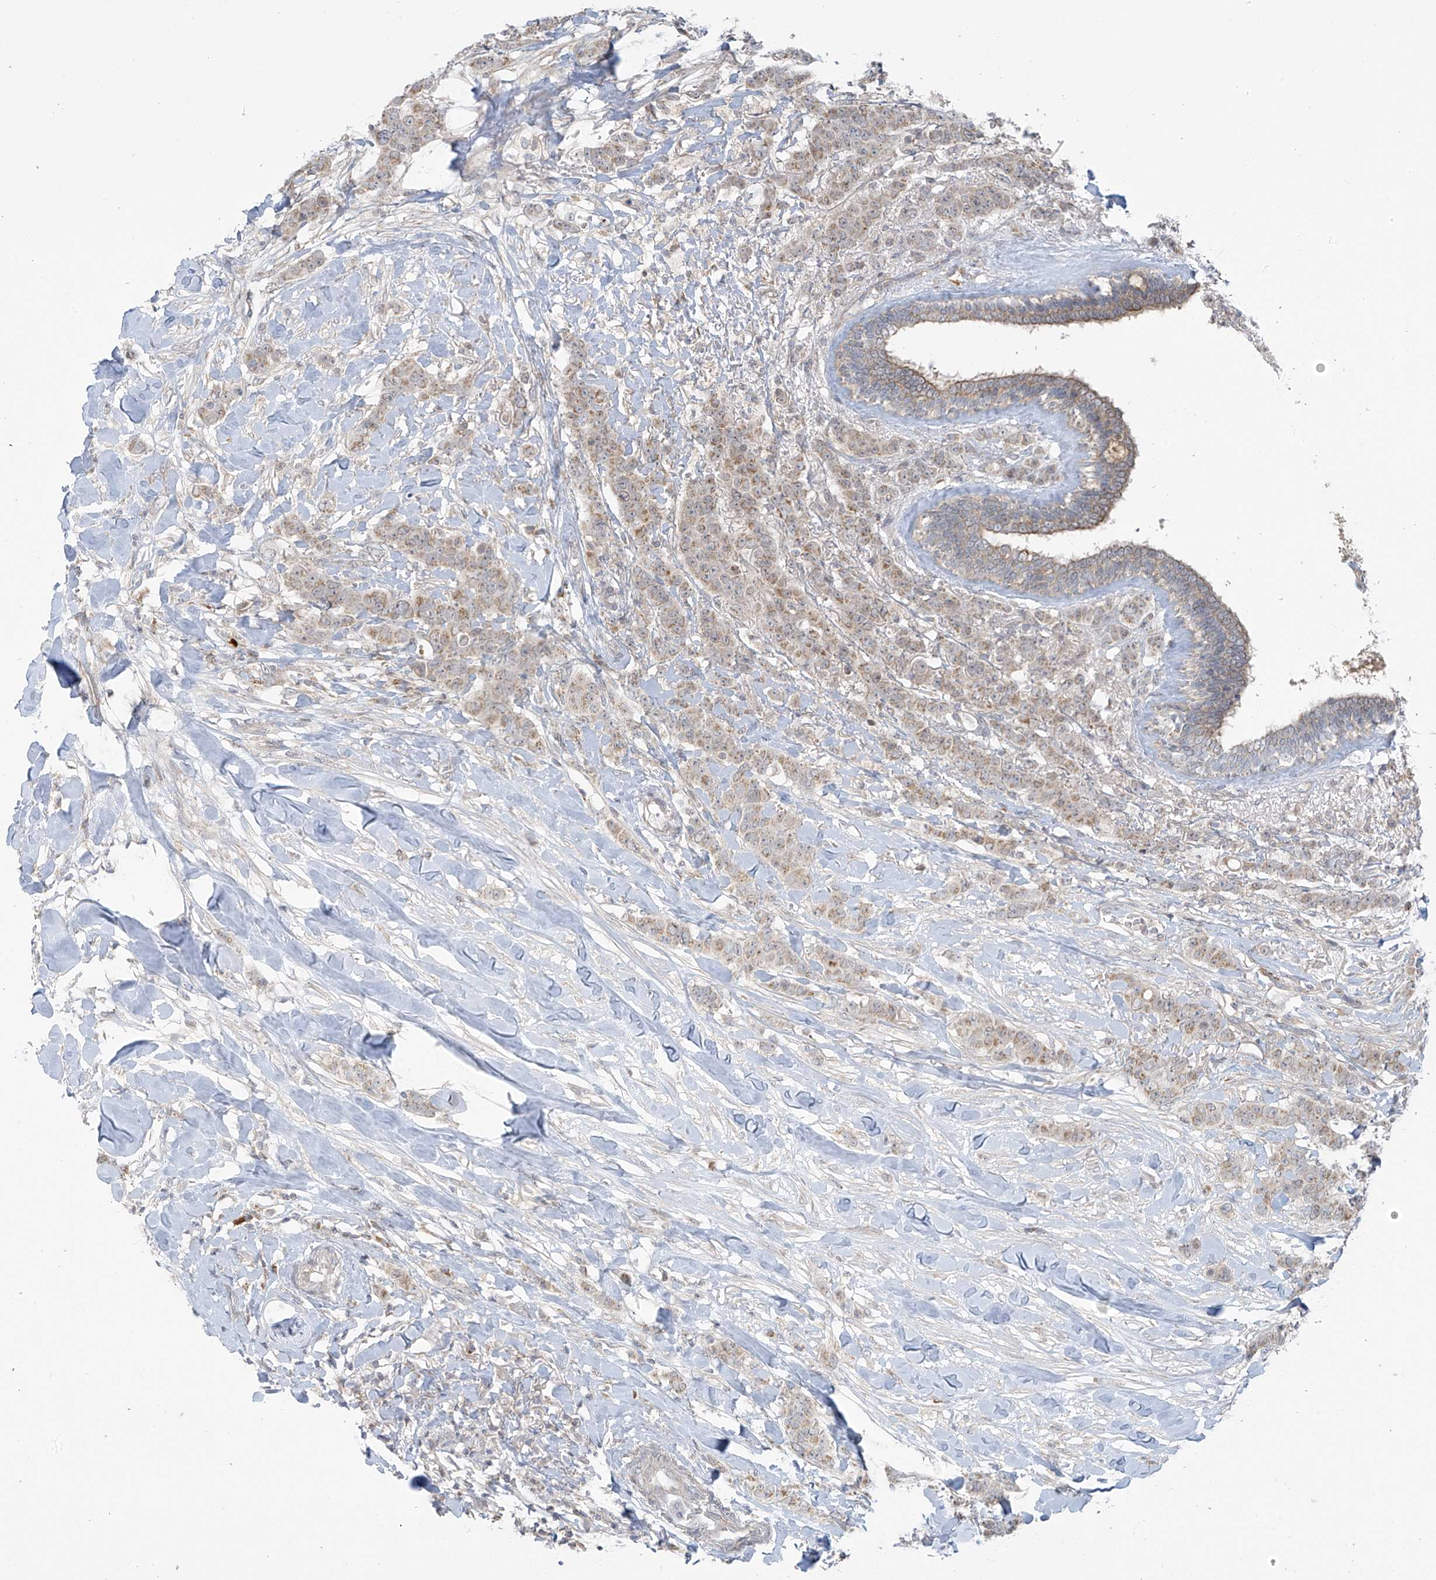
{"staining": {"intensity": "moderate", "quantity": "25%-75%", "location": "cytoplasmic/membranous"}, "tissue": "breast cancer", "cell_type": "Tumor cells", "image_type": "cancer", "snomed": [{"axis": "morphology", "description": "Duct carcinoma"}, {"axis": "topography", "description": "Breast"}], "caption": "This micrograph displays breast cancer stained with immunohistochemistry (IHC) to label a protein in brown. The cytoplasmic/membranous of tumor cells show moderate positivity for the protein. Nuclei are counter-stained blue.", "gene": "HDDC2", "patient": {"sex": "female", "age": 40}}